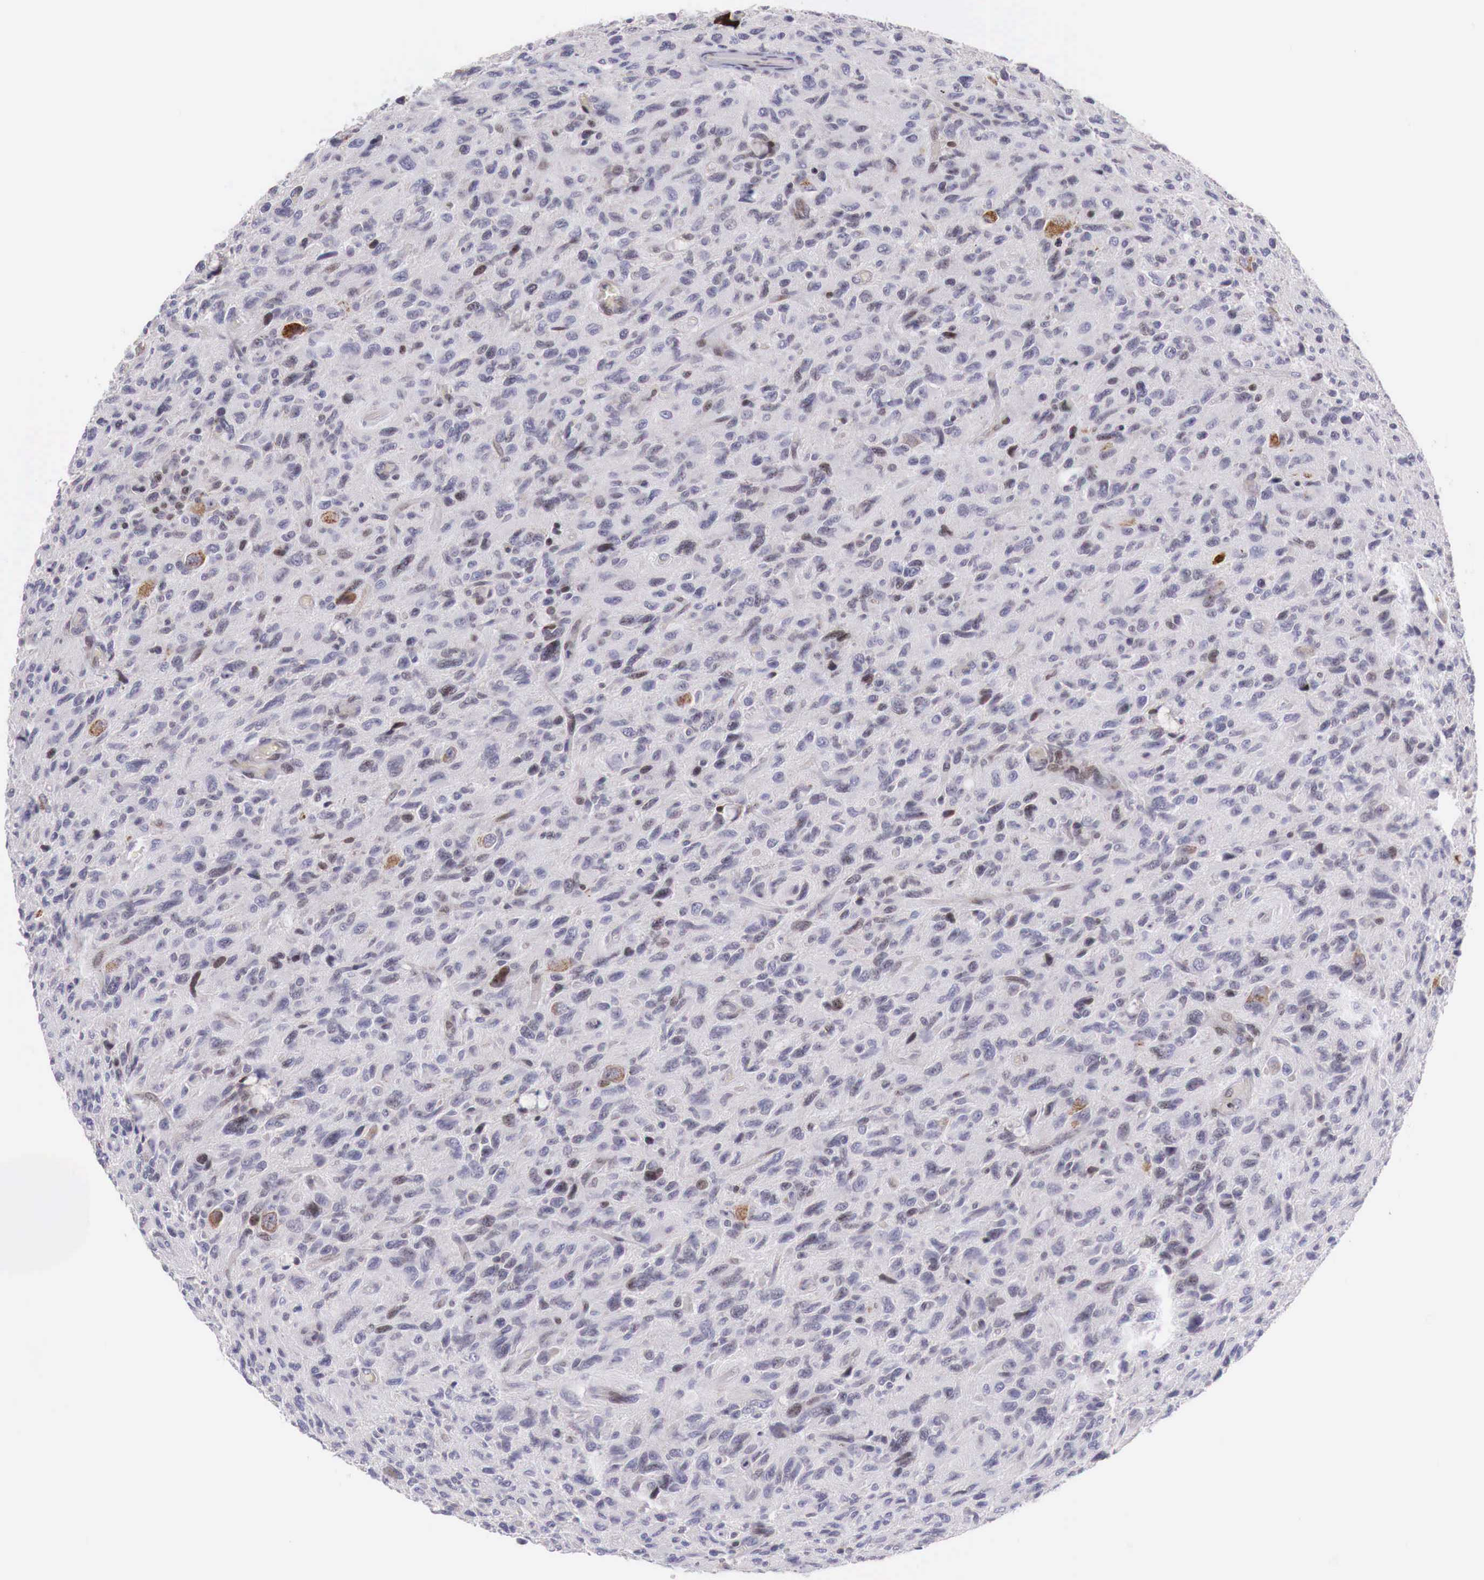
{"staining": {"intensity": "weak", "quantity": "<25%", "location": "none"}, "tissue": "glioma", "cell_type": "Tumor cells", "image_type": "cancer", "snomed": [{"axis": "morphology", "description": "Glioma, malignant, High grade"}, {"axis": "topography", "description": "Brain"}], "caption": "This is an immunohistochemistry (IHC) micrograph of human glioma. There is no expression in tumor cells.", "gene": "CLCN5", "patient": {"sex": "female", "age": 60}}